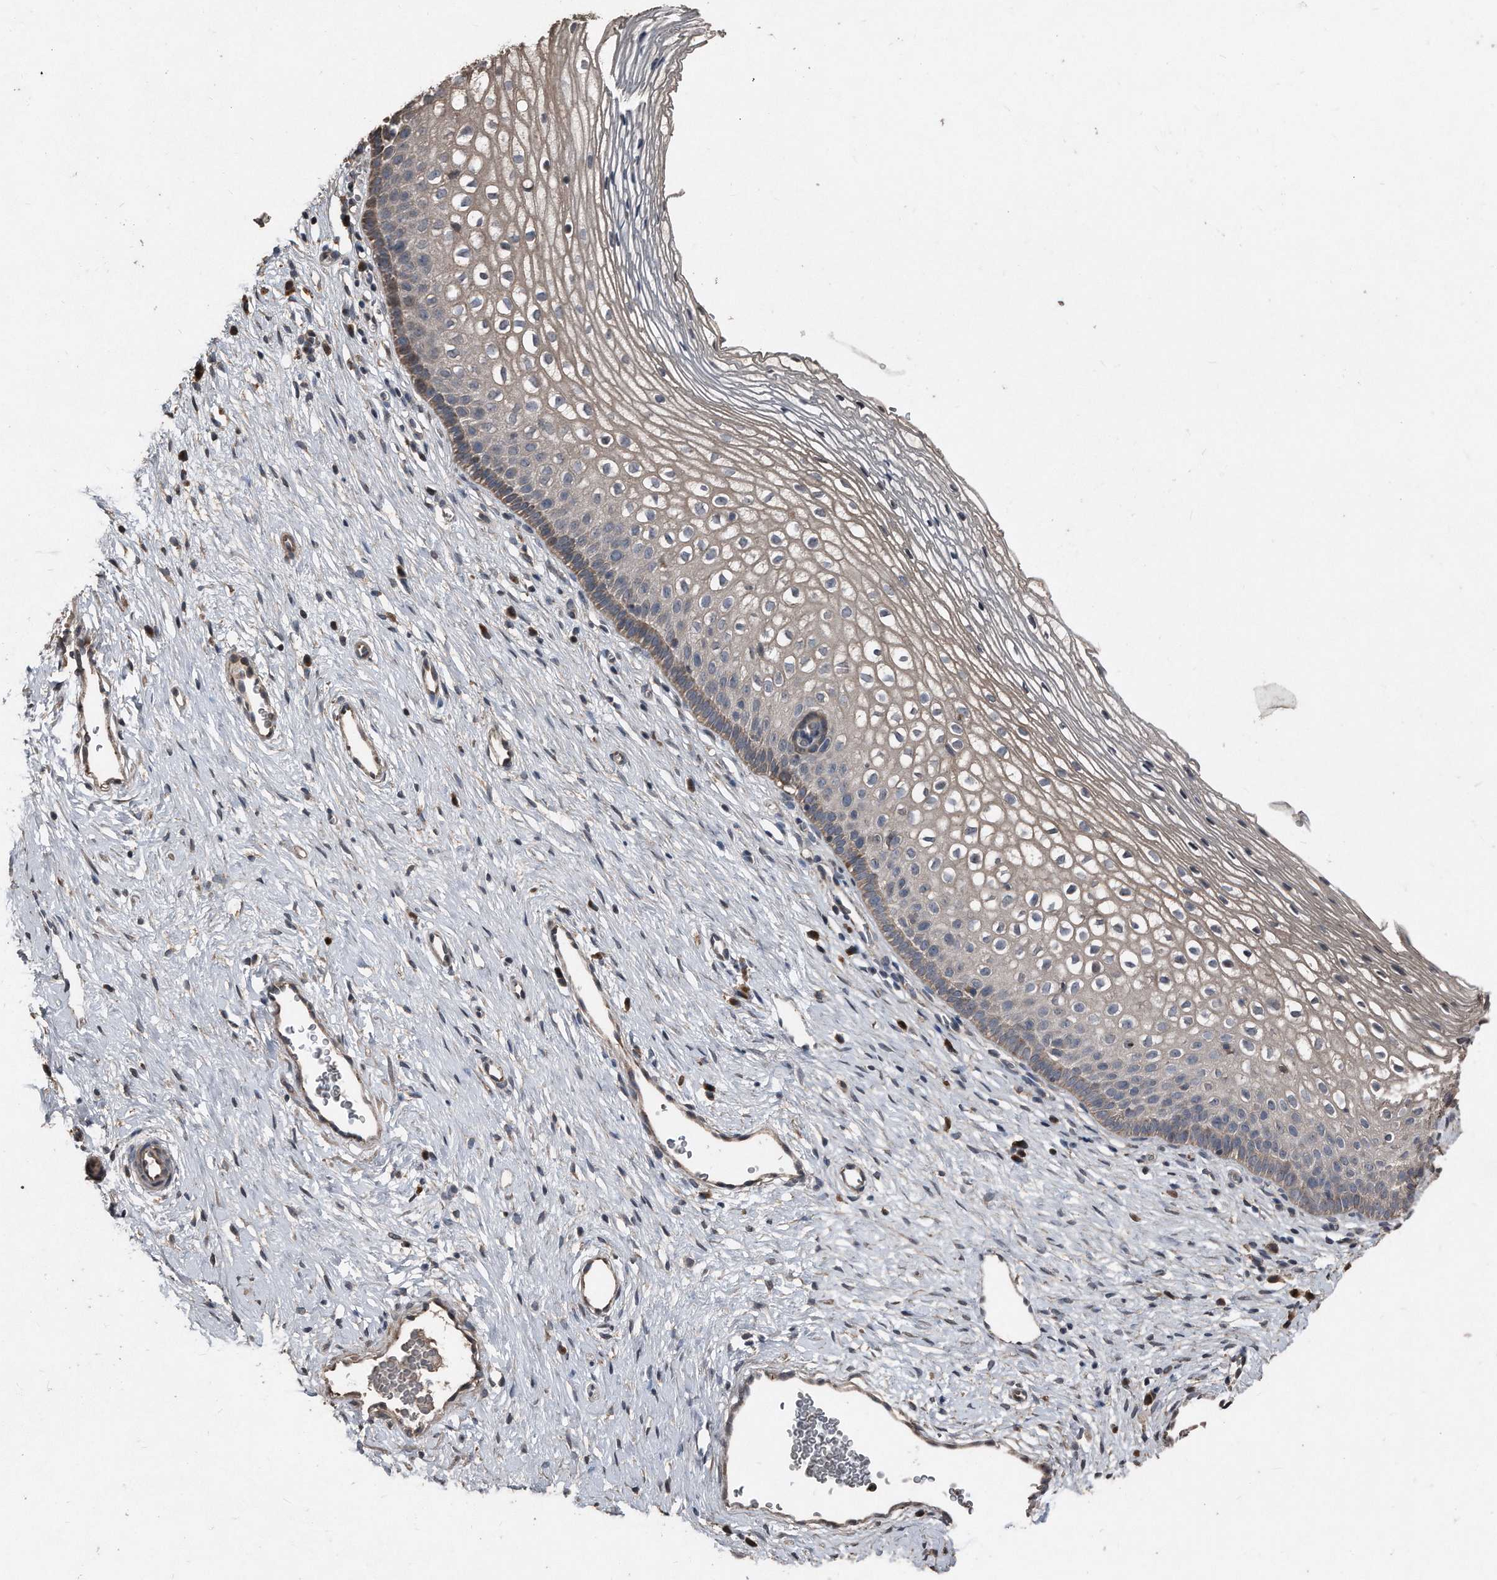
{"staining": {"intensity": "weak", "quantity": "<25%", "location": "cytoplasmic/membranous"}, "tissue": "cervix", "cell_type": "Glandular cells", "image_type": "normal", "snomed": [{"axis": "morphology", "description": "Normal tissue, NOS"}, {"axis": "topography", "description": "Cervix"}], "caption": "Immunohistochemistry (IHC) of normal cervix shows no expression in glandular cells.", "gene": "ANKRD10", "patient": {"sex": "female", "age": 27}}